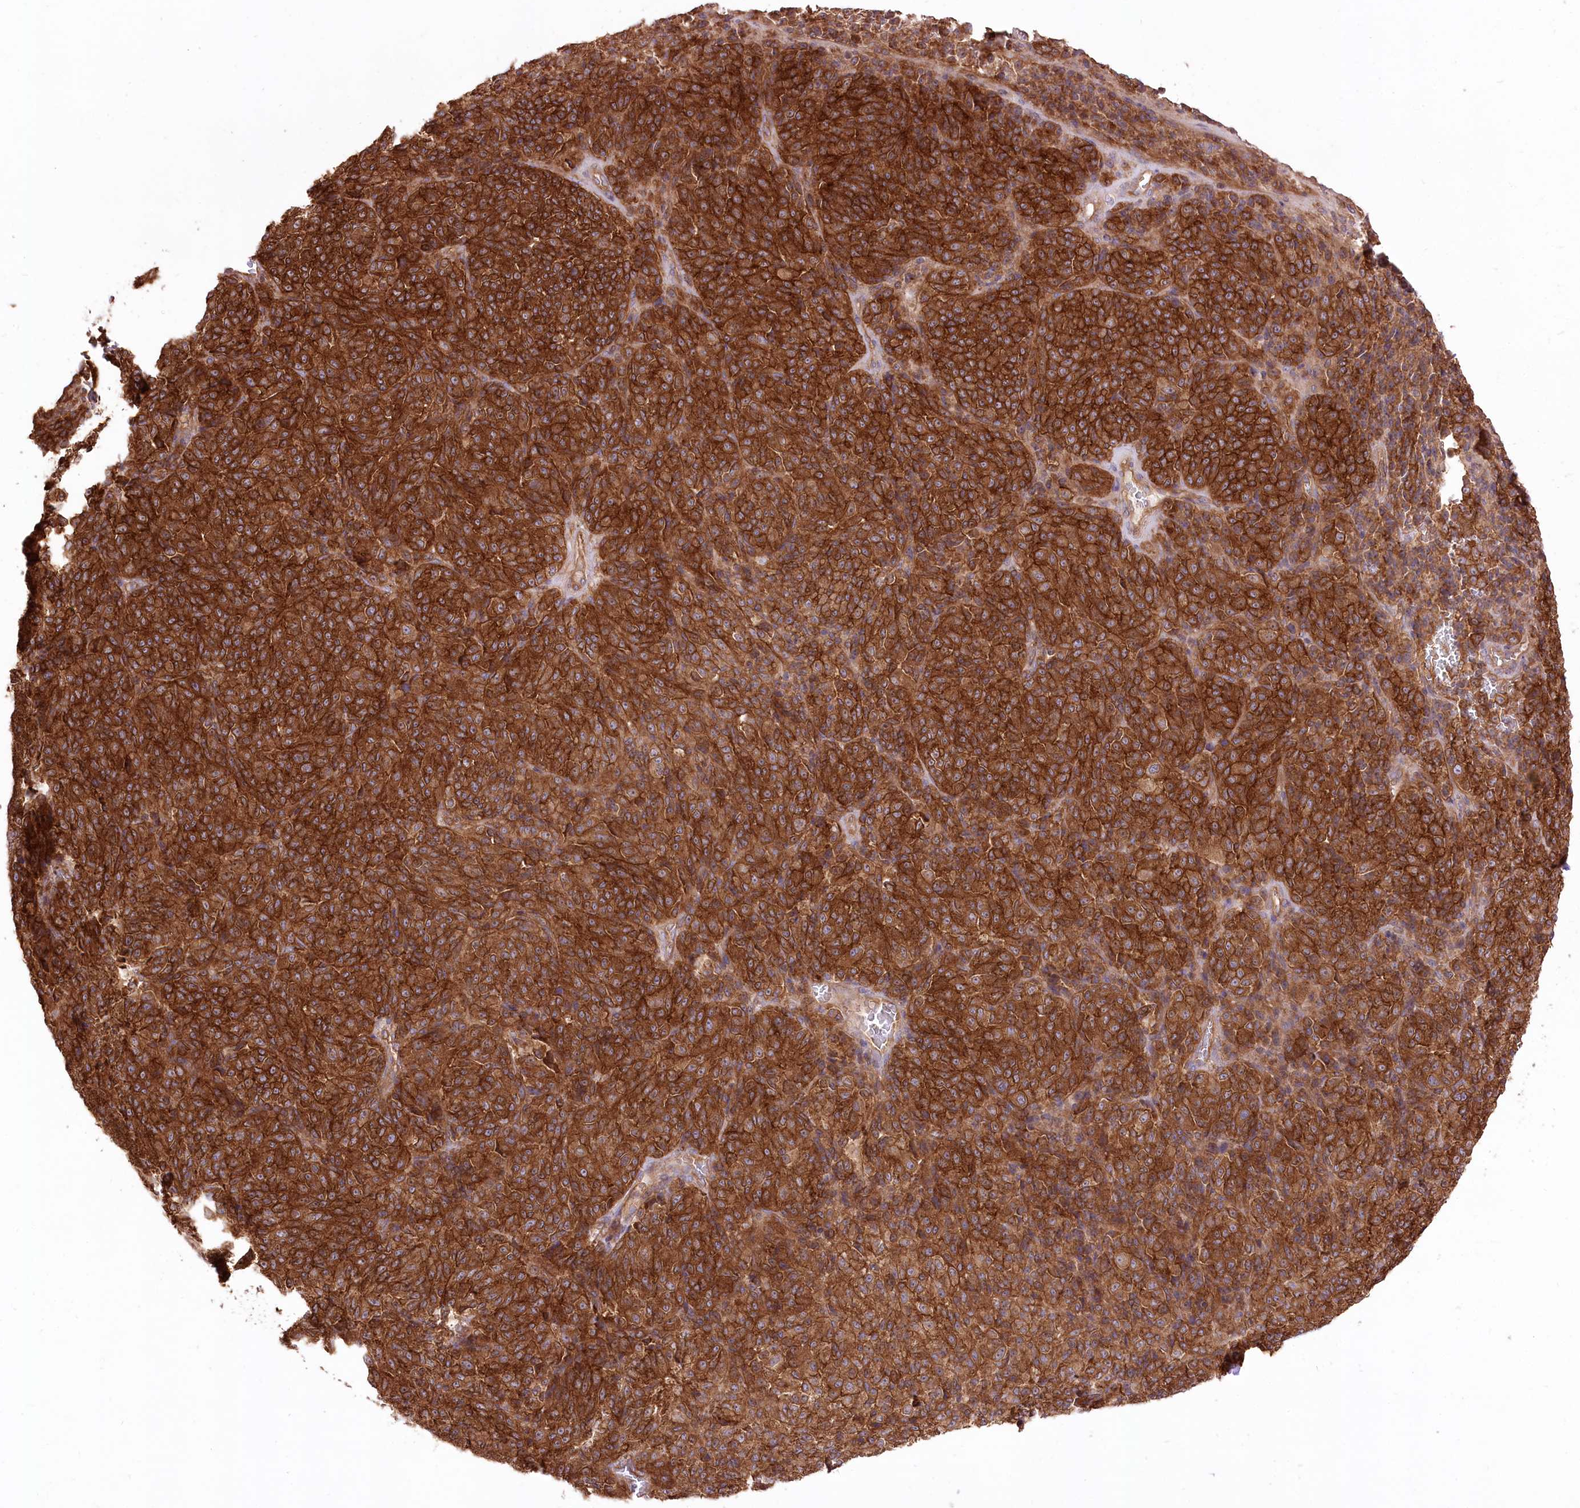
{"staining": {"intensity": "strong", "quantity": ">75%", "location": "cytoplasmic/membranous"}, "tissue": "melanoma", "cell_type": "Tumor cells", "image_type": "cancer", "snomed": [{"axis": "morphology", "description": "Malignant melanoma, Metastatic site"}, {"axis": "topography", "description": "Brain"}], "caption": "Immunohistochemical staining of human melanoma exhibits high levels of strong cytoplasmic/membranous staining in about >75% of tumor cells.", "gene": "XYLB", "patient": {"sex": "female", "age": 56}}